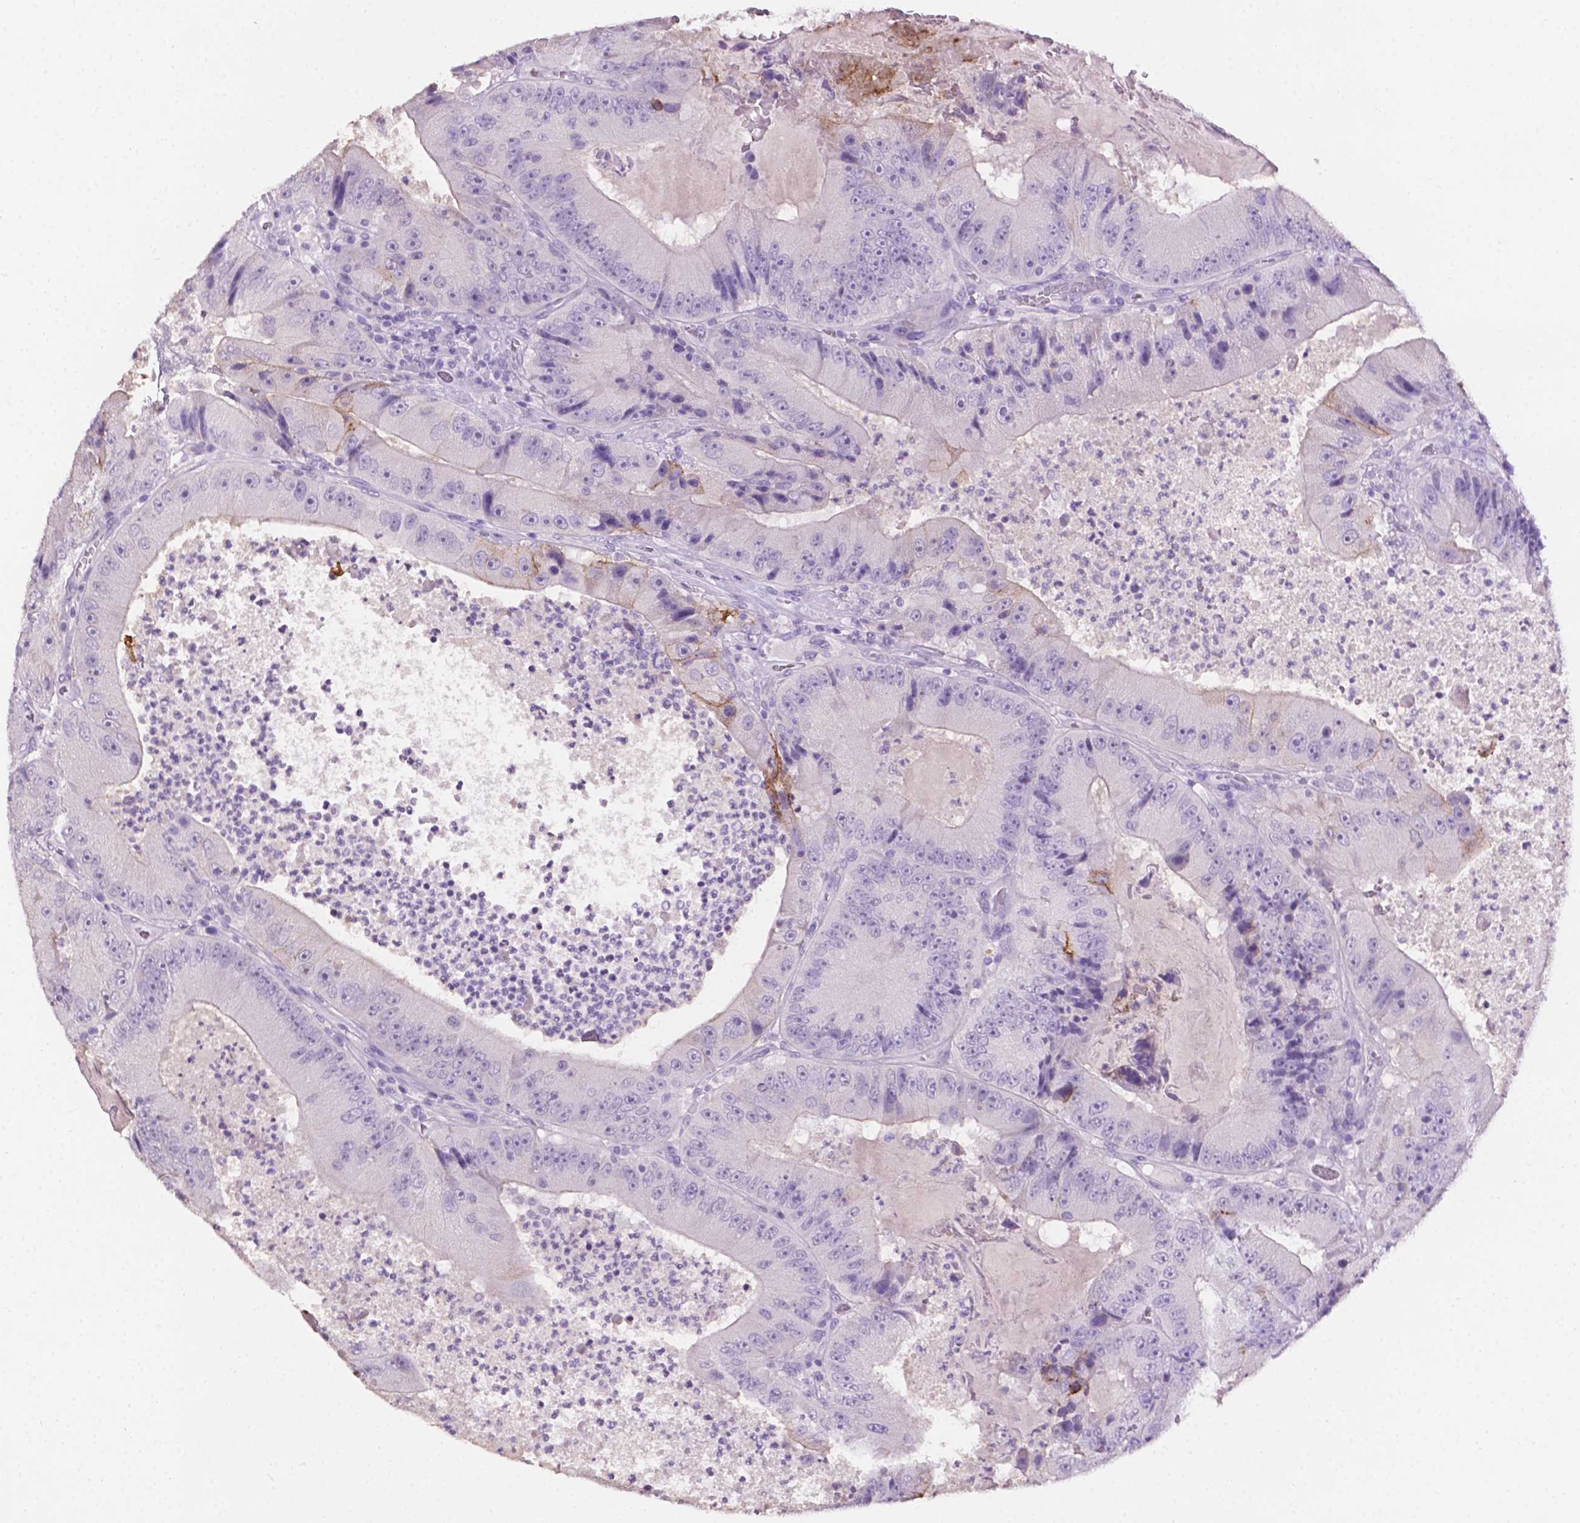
{"staining": {"intensity": "negative", "quantity": "none", "location": "none"}, "tissue": "colorectal cancer", "cell_type": "Tumor cells", "image_type": "cancer", "snomed": [{"axis": "morphology", "description": "Adenocarcinoma, NOS"}, {"axis": "topography", "description": "Colon"}], "caption": "Tumor cells are negative for brown protein staining in colorectal adenocarcinoma.", "gene": "TACSTD2", "patient": {"sex": "female", "age": 86}}